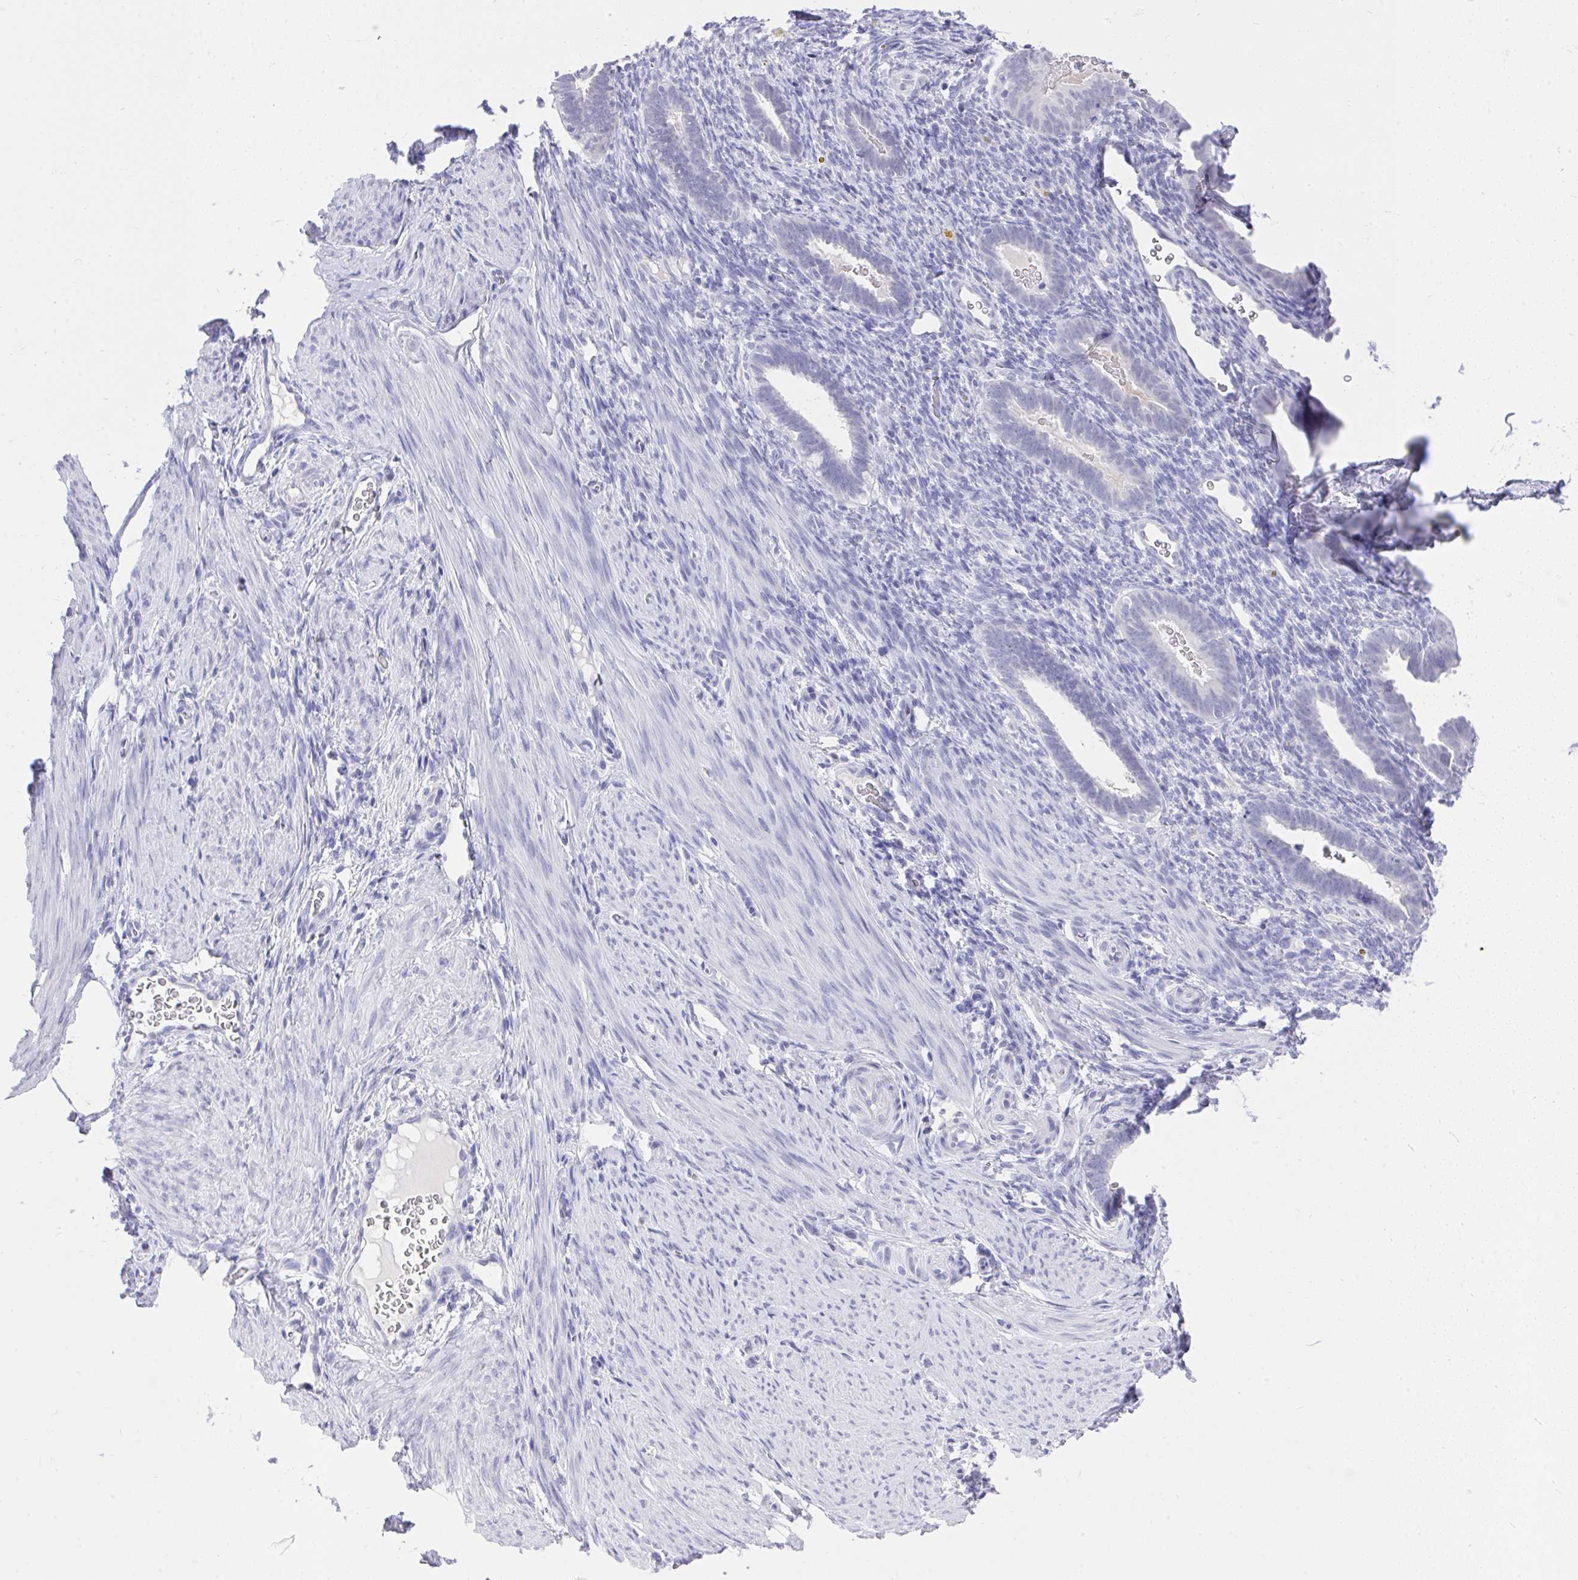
{"staining": {"intensity": "negative", "quantity": "none", "location": "none"}, "tissue": "endometrium", "cell_type": "Cells in endometrial stroma", "image_type": "normal", "snomed": [{"axis": "morphology", "description": "Normal tissue, NOS"}, {"axis": "topography", "description": "Endometrium"}], "caption": "Photomicrograph shows no significant protein positivity in cells in endometrial stroma of unremarkable endometrium. (DAB (3,3'-diaminobenzidine) immunohistochemistry visualized using brightfield microscopy, high magnification).", "gene": "MS4A12", "patient": {"sex": "female", "age": 34}}